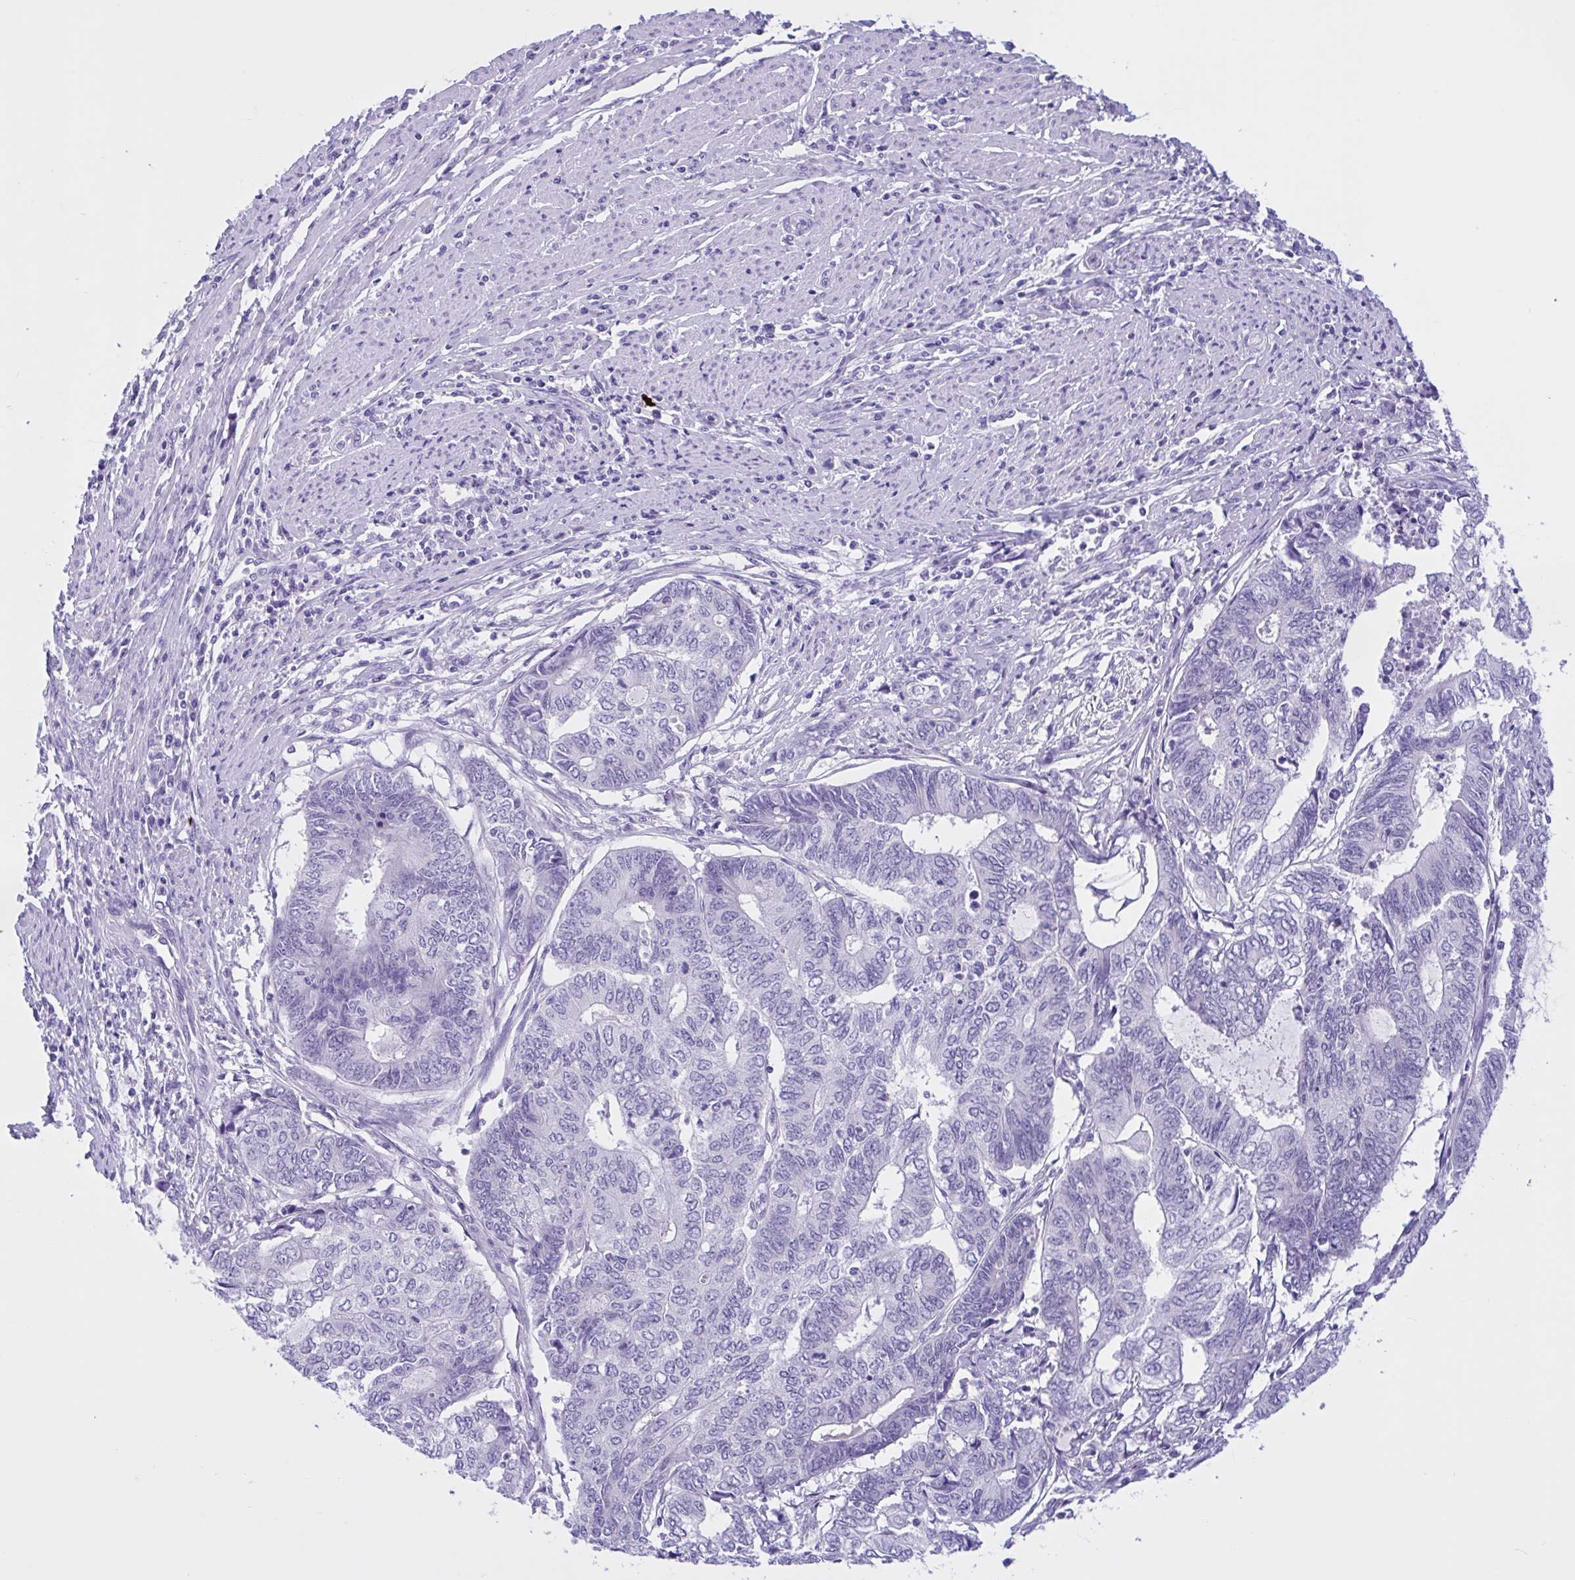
{"staining": {"intensity": "negative", "quantity": "none", "location": "none"}, "tissue": "endometrial cancer", "cell_type": "Tumor cells", "image_type": "cancer", "snomed": [{"axis": "morphology", "description": "Adenocarcinoma, NOS"}, {"axis": "topography", "description": "Uterus"}, {"axis": "topography", "description": "Endometrium"}], "caption": "Immunohistochemistry micrograph of neoplastic tissue: human adenocarcinoma (endometrial) stained with DAB (3,3'-diaminobenzidine) shows no significant protein expression in tumor cells.", "gene": "ZNF319", "patient": {"sex": "female", "age": 70}}